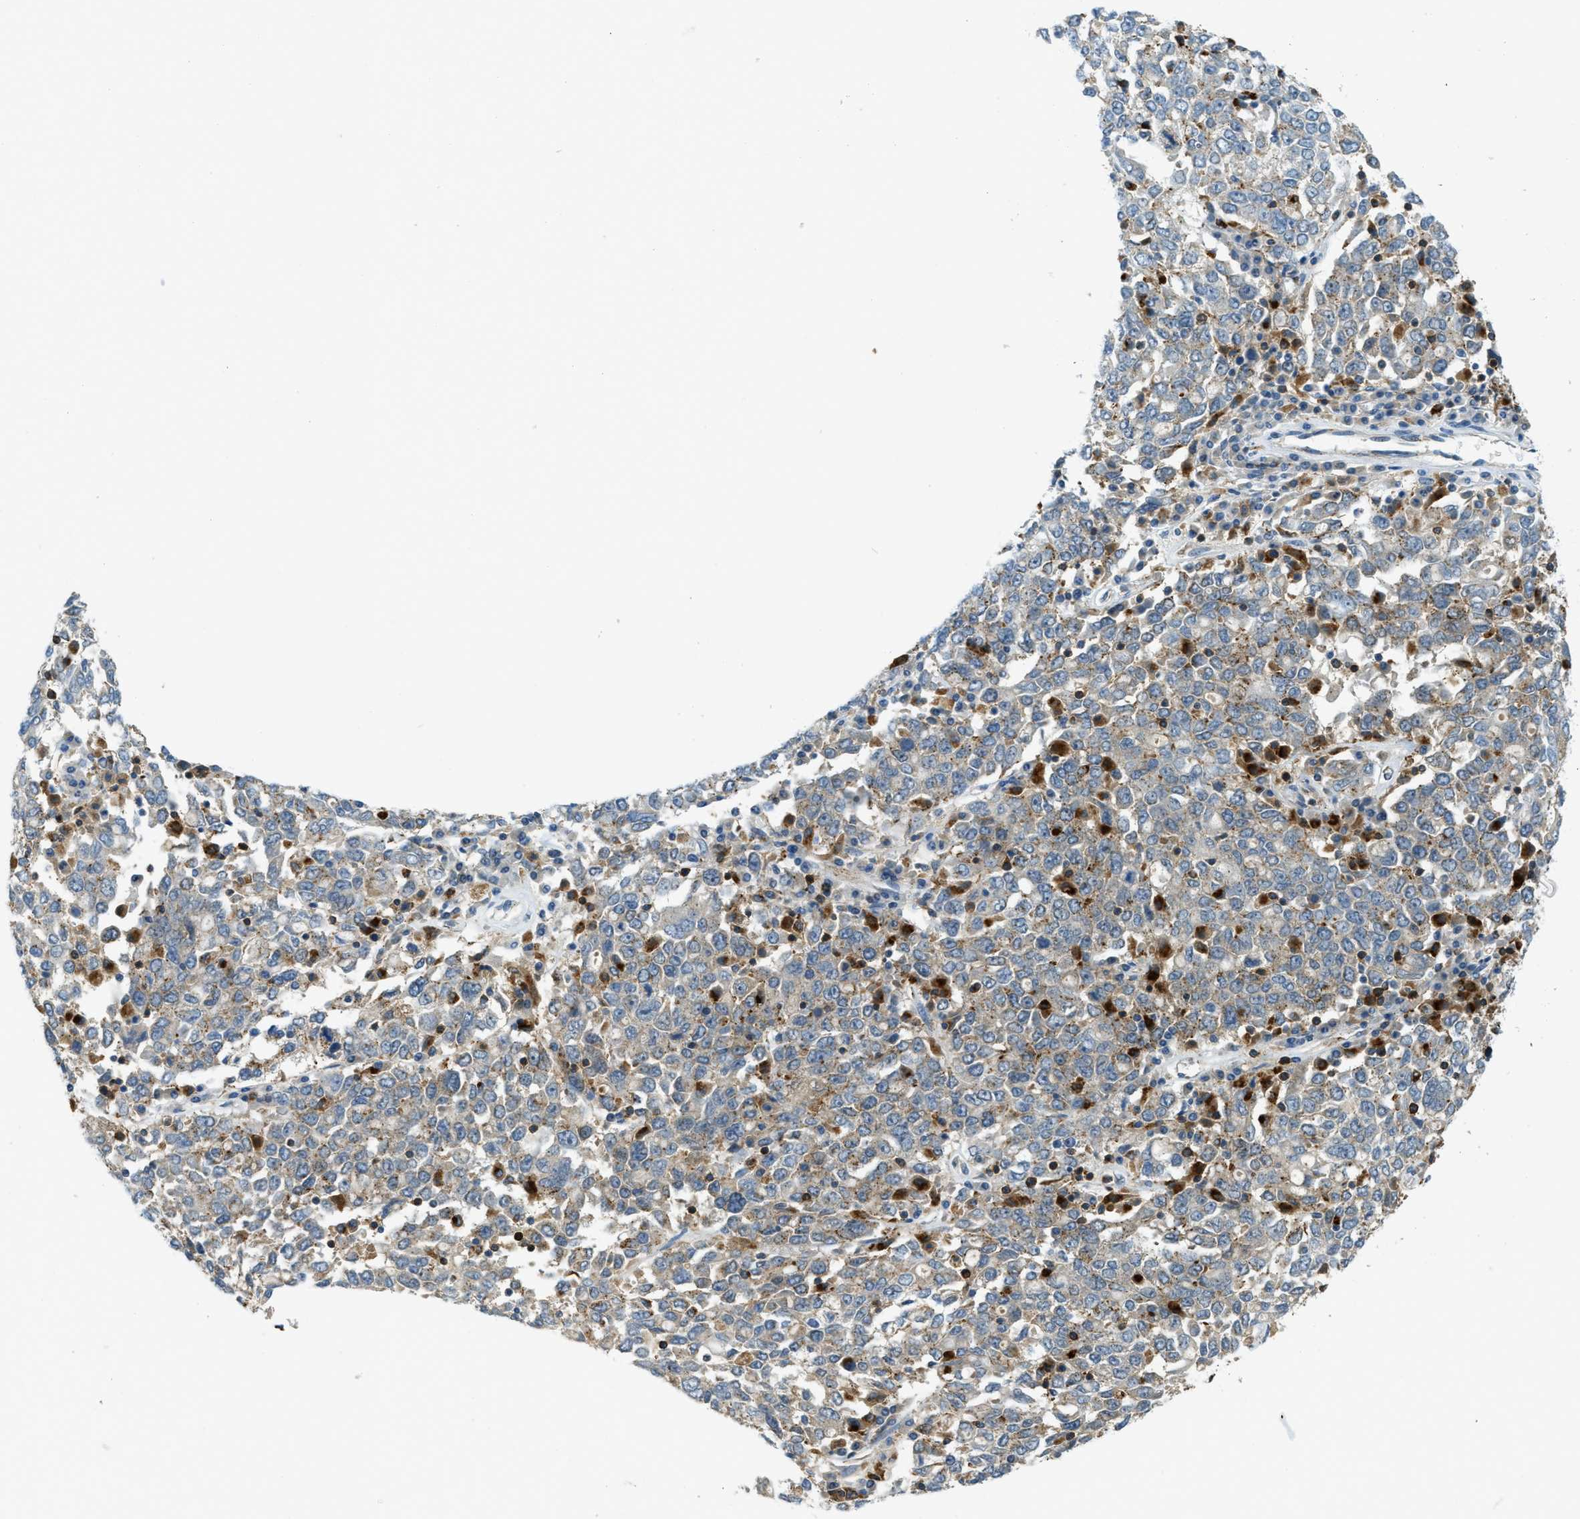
{"staining": {"intensity": "moderate", "quantity": "<25%", "location": "cytoplasmic/membranous"}, "tissue": "ovarian cancer", "cell_type": "Tumor cells", "image_type": "cancer", "snomed": [{"axis": "morphology", "description": "Carcinoma, endometroid"}, {"axis": "topography", "description": "Ovary"}], "caption": "Brown immunohistochemical staining in human ovarian cancer (endometroid carcinoma) shows moderate cytoplasmic/membranous expression in approximately <25% of tumor cells.", "gene": "PLBD2", "patient": {"sex": "female", "age": 62}}